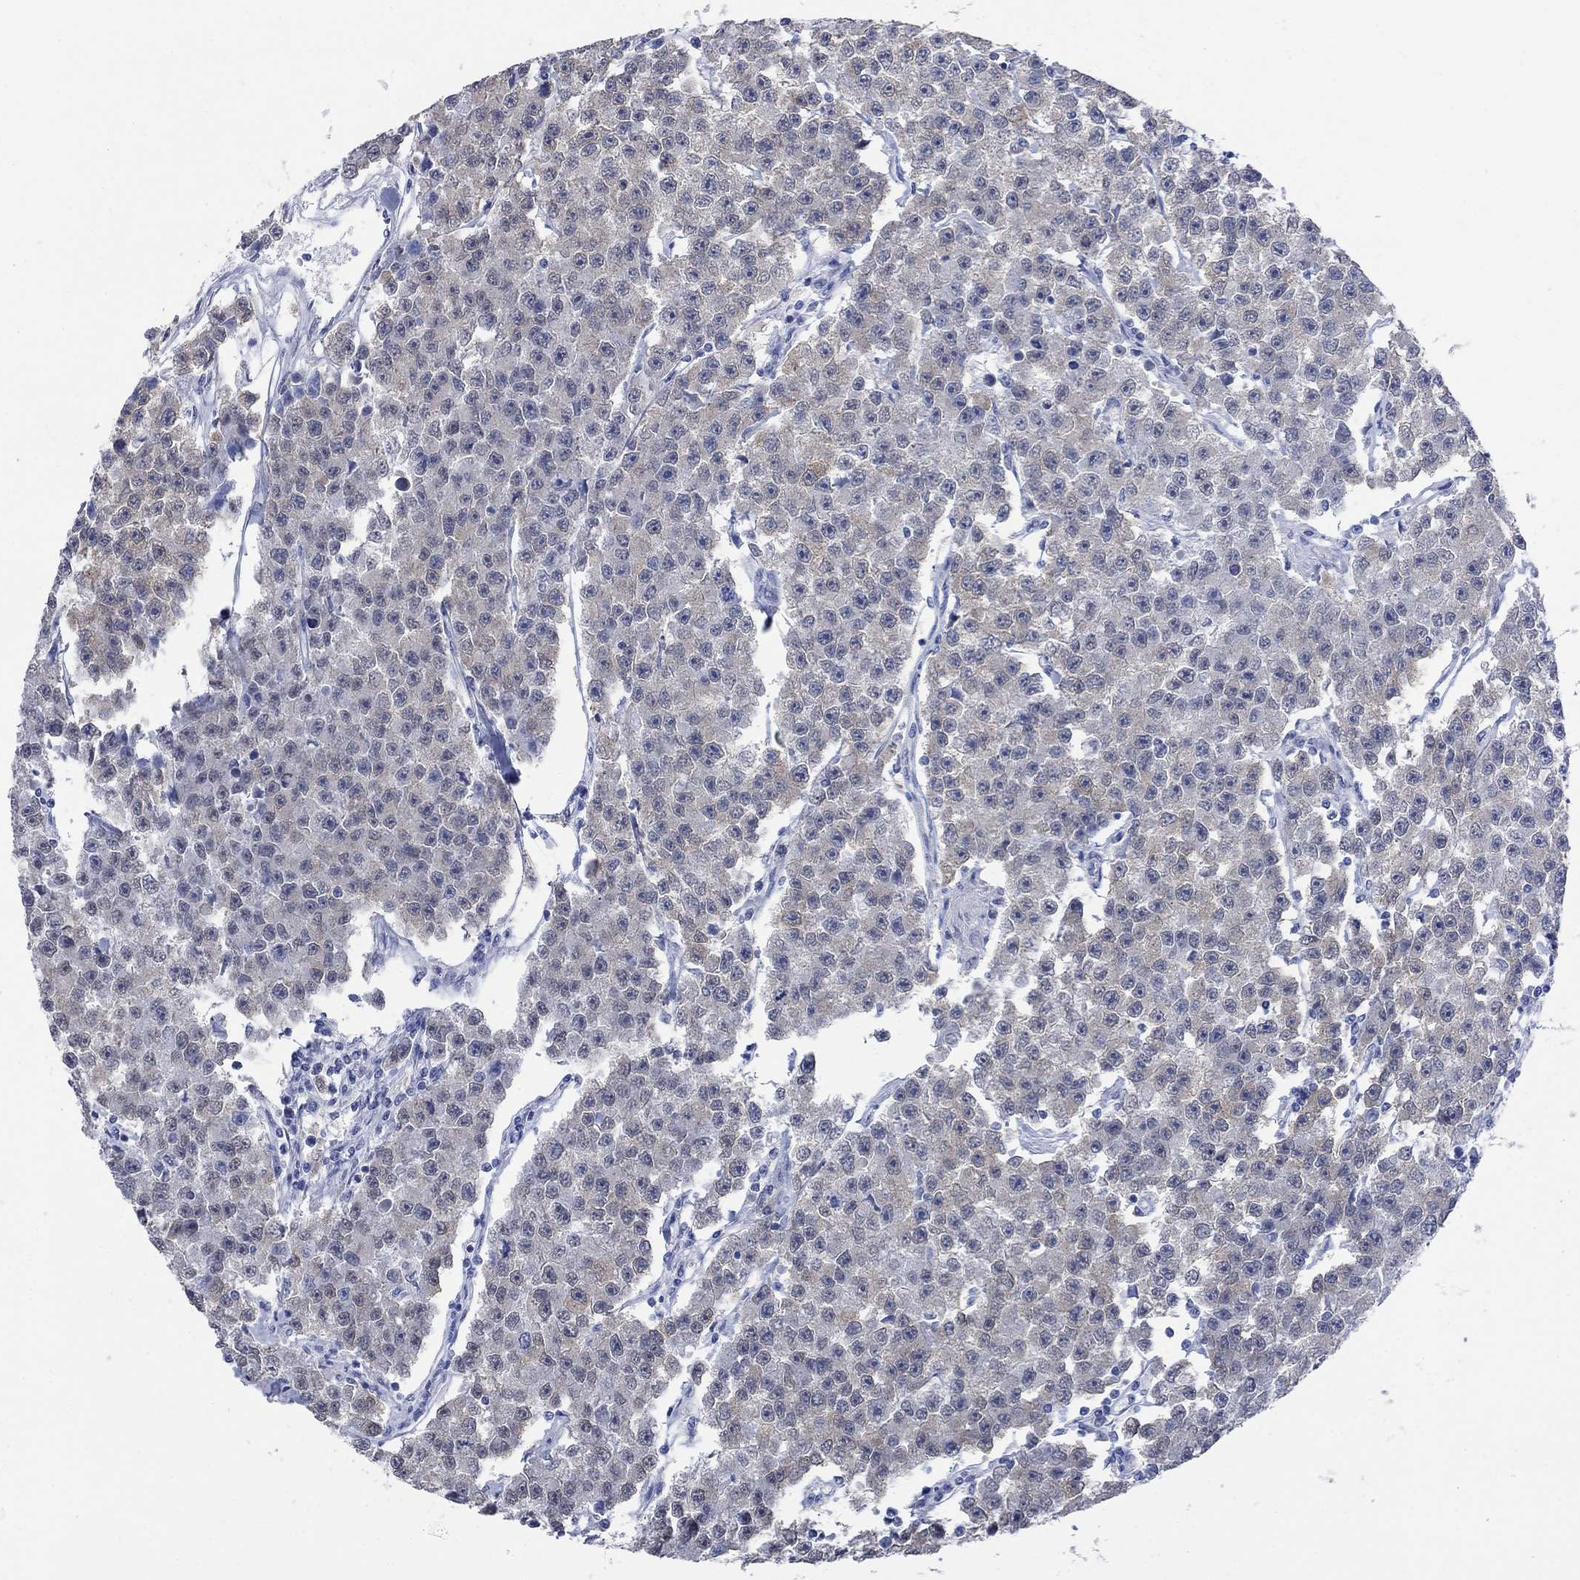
{"staining": {"intensity": "weak", "quantity": "<25%", "location": "cytoplasmic/membranous"}, "tissue": "testis cancer", "cell_type": "Tumor cells", "image_type": "cancer", "snomed": [{"axis": "morphology", "description": "Seminoma, NOS"}, {"axis": "topography", "description": "Testis"}], "caption": "This is an IHC histopathology image of seminoma (testis). There is no expression in tumor cells.", "gene": "ECEL1", "patient": {"sex": "male", "age": 59}}